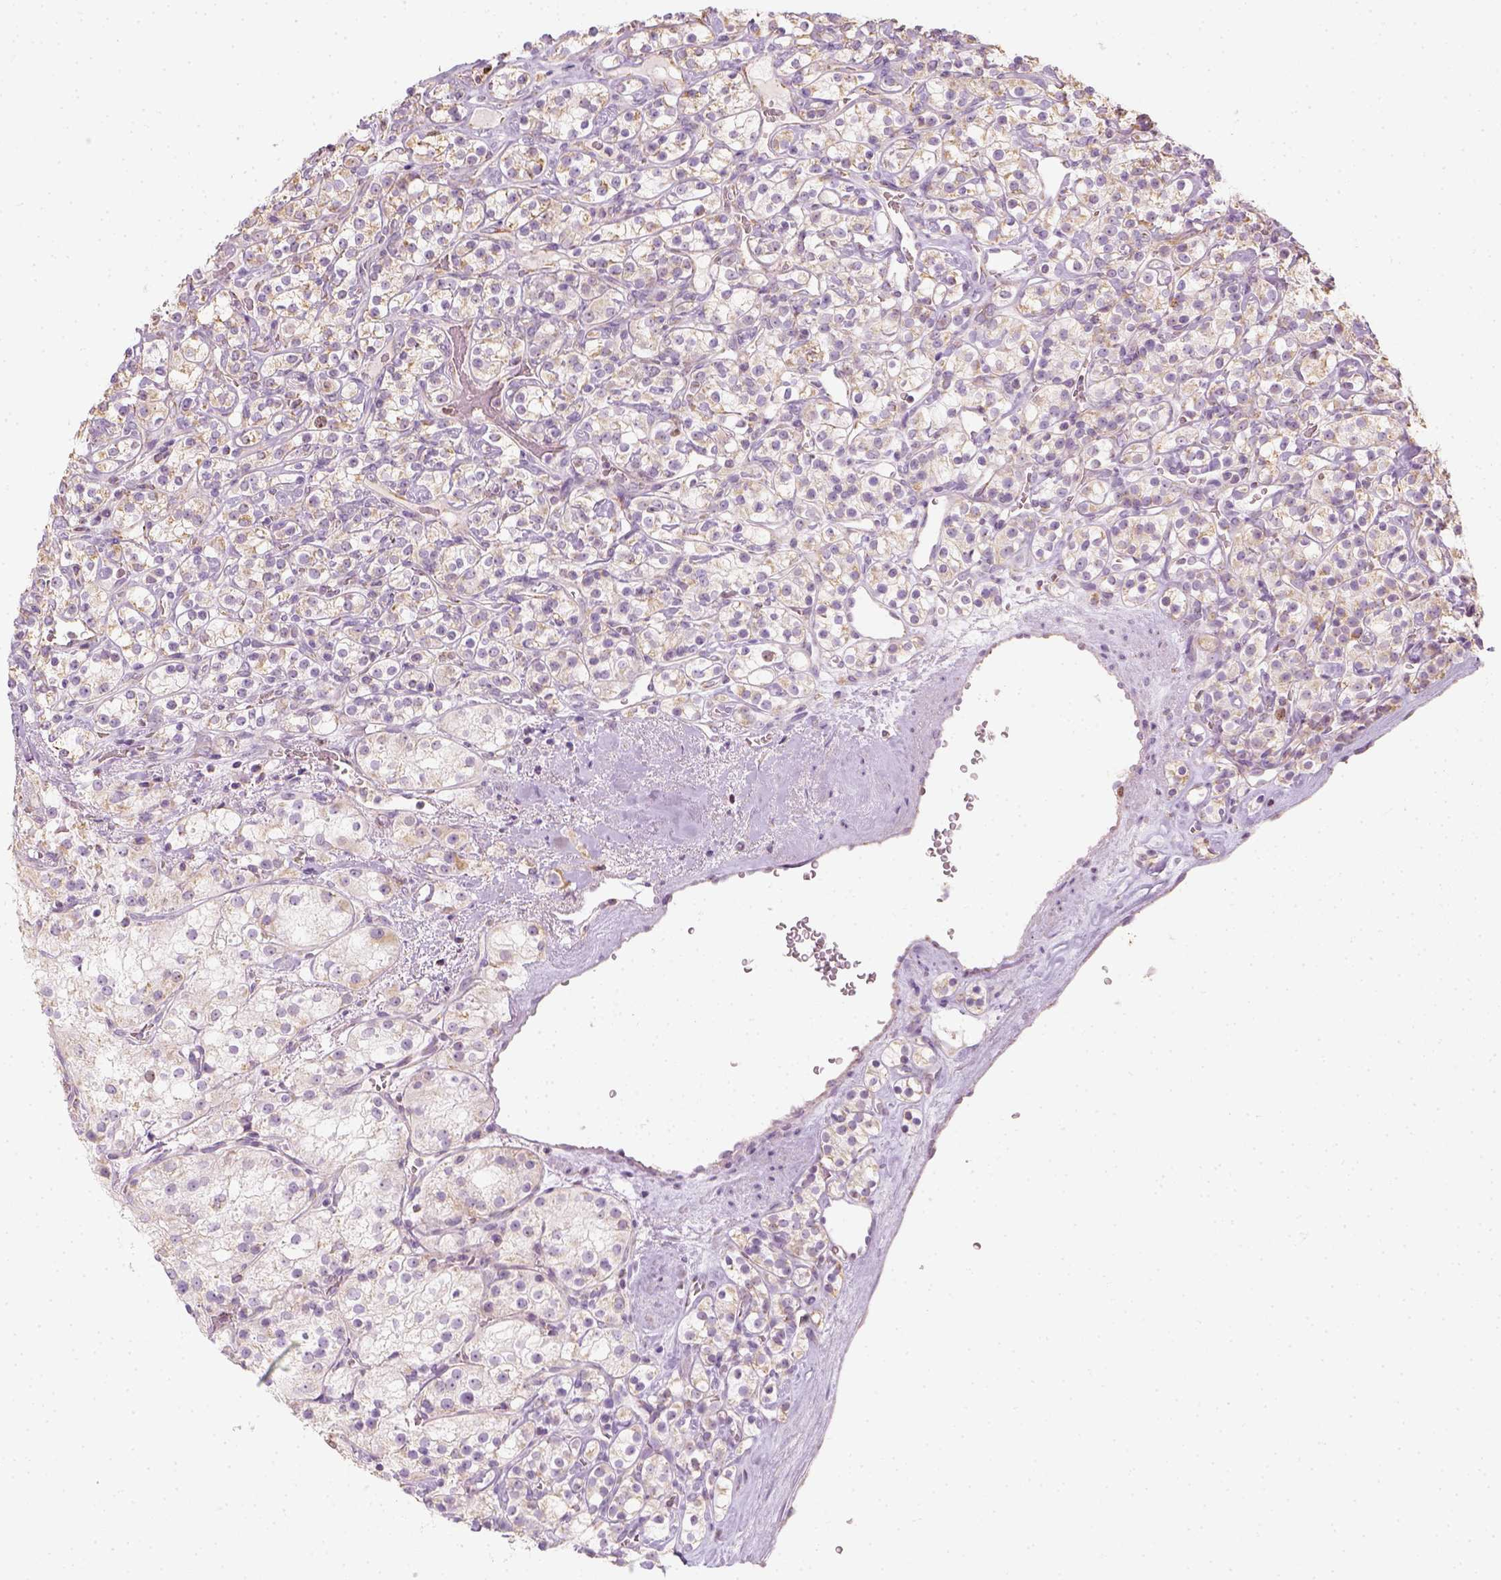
{"staining": {"intensity": "weak", "quantity": ">75%", "location": "cytoplasmic/membranous"}, "tissue": "renal cancer", "cell_type": "Tumor cells", "image_type": "cancer", "snomed": [{"axis": "morphology", "description": "Adenocarcinoma, NOS"}, {"axis": "topography", "description": "Kidney"}], "caption": "This micrograph displays immunohistochemistry staining of human renal cancer (adenocarcinoma), with low weak cytoplasmic/membranous positivity in approximately >75% of tumor cells.", "gene": "LCA5", "patient": {"sex": "male", "age": 77}}